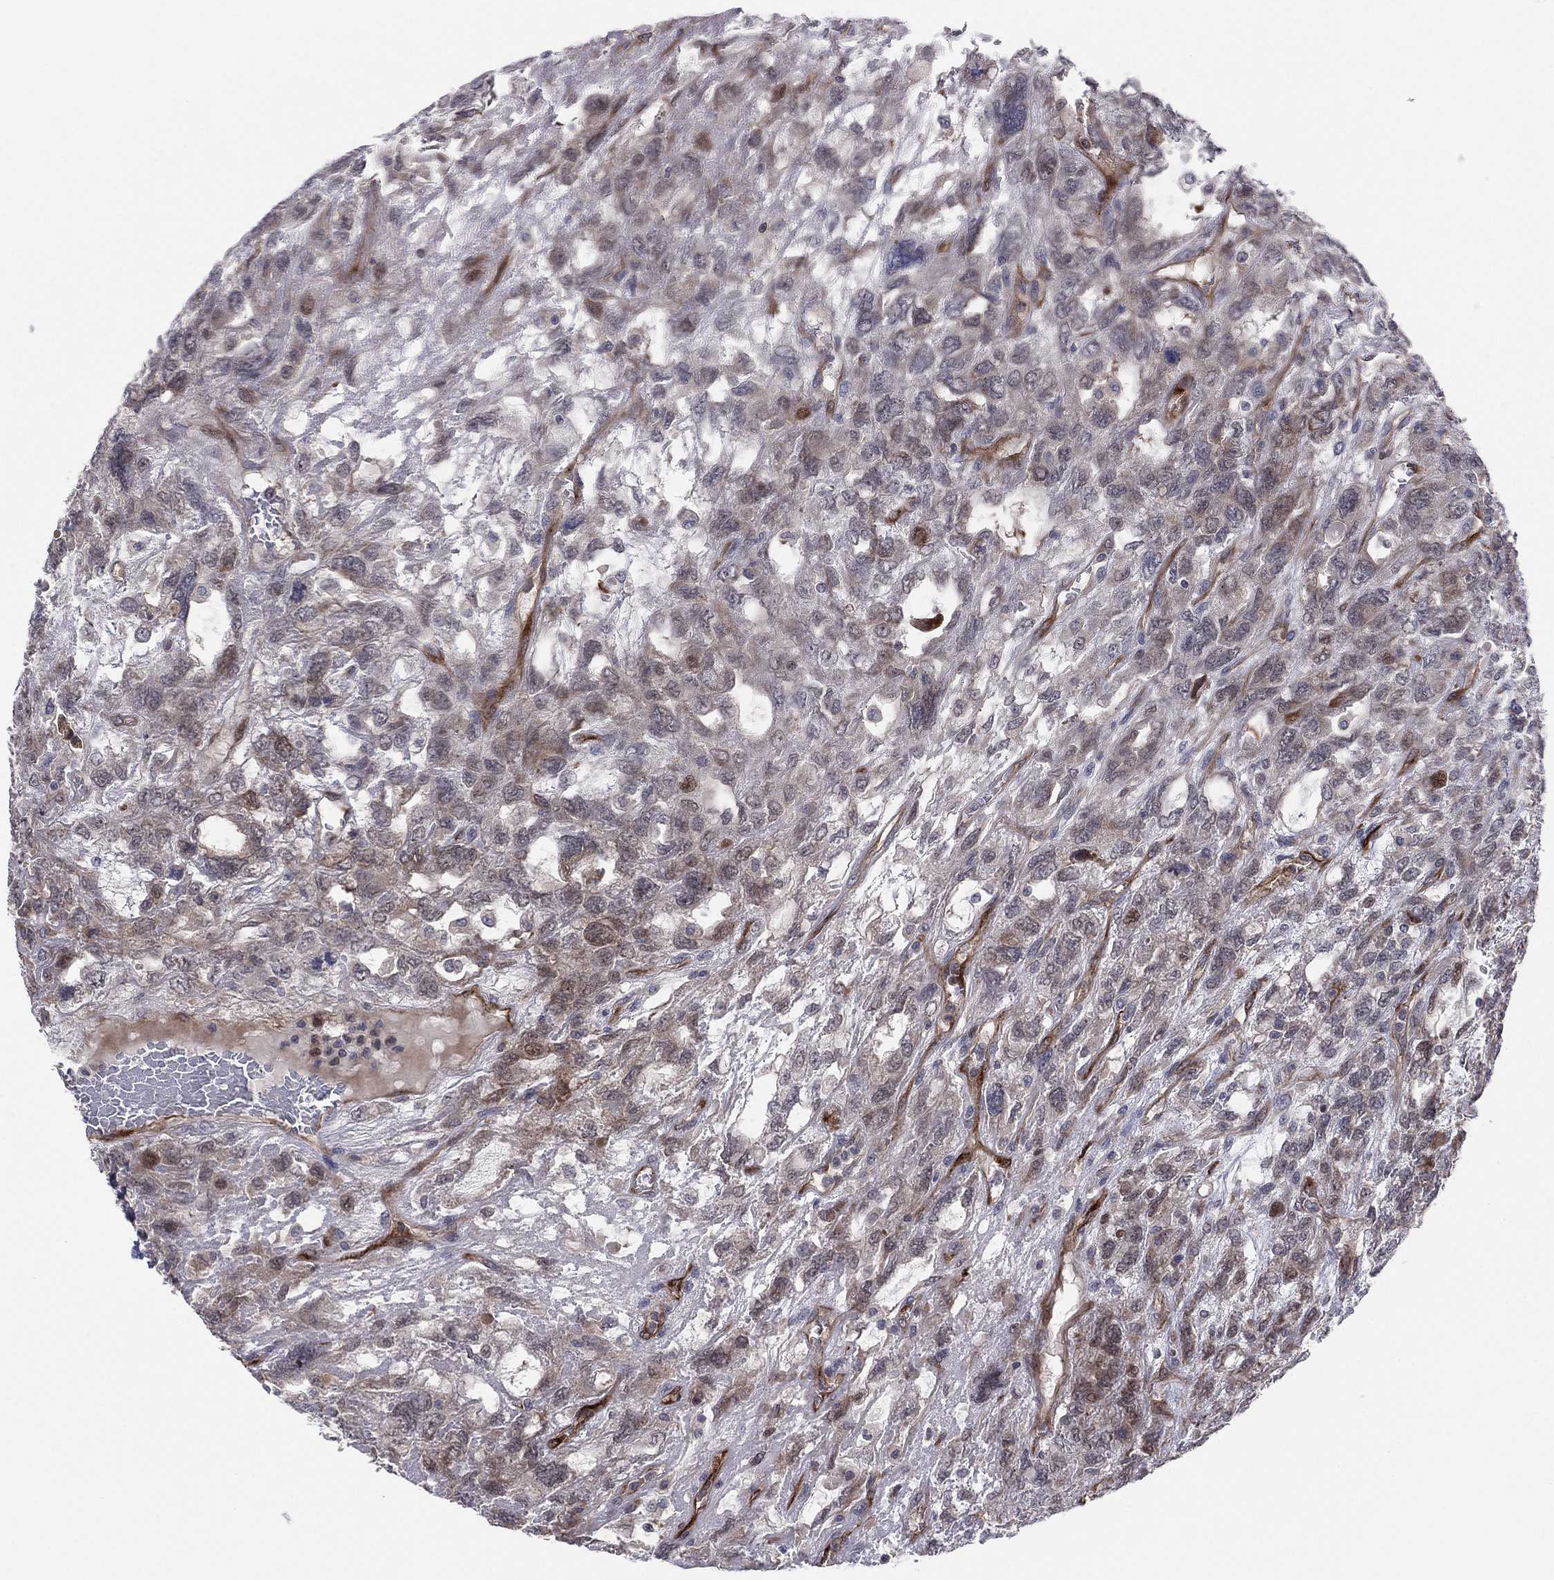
{"staining": {"intensity": "weak", "quantity": "<25%", "location": "cytoplasmic/membranous"}, "tissue": "testis cancer", "cell_type": "Tumor cells", "image_type": "cancer", "snomed": [{"axis": "morphology", "description": "Seminoma, NOS"}, {"axis": "topography", "description": "Testis"}], "caption": "A micrograph of testis seminoma stained for a protein displays no brown staining in tumor cells.", "gene": "UTP14A", "patient": {"sex": "male", "age": 52}}